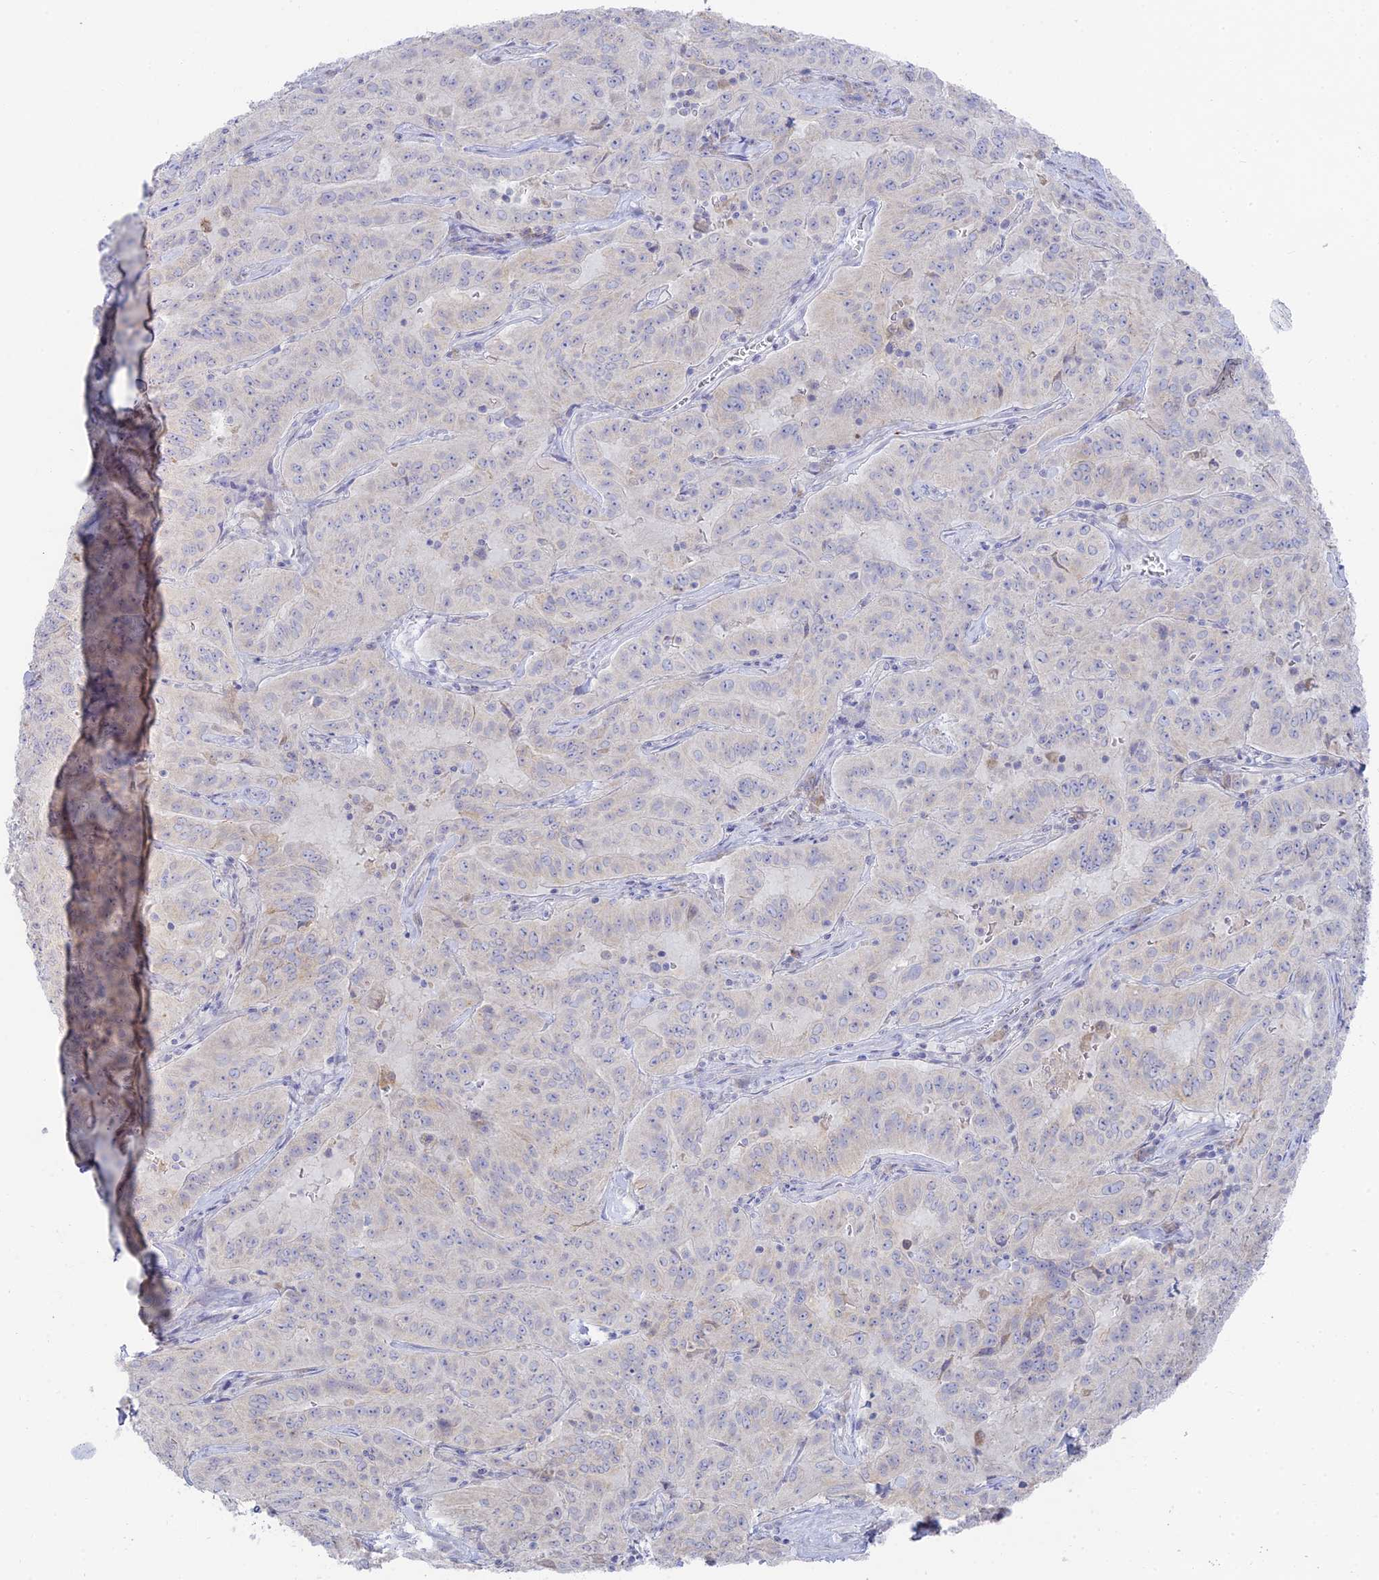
{"staining": {"intensity": "negative", "quantity": "none", "location": "none"}, "tissue": "pancreatic cancer", "cell_type": "Tumor cells", "image_type": "cancer", "snomed": [{"axis": "morphology", "description": "Adenocarcinoma, NOS"}, {"axis": "topography", "description": "Pancreas"}], "caption": "Immunohistochemistry photomicrograph of pancreatic cancer (adenocarcinoma) stained for a protein (brown), which demonstrates no positivity in tumor cells.", "gene": "TMEM40", "patient": {"sex": "male", "age": 63}}